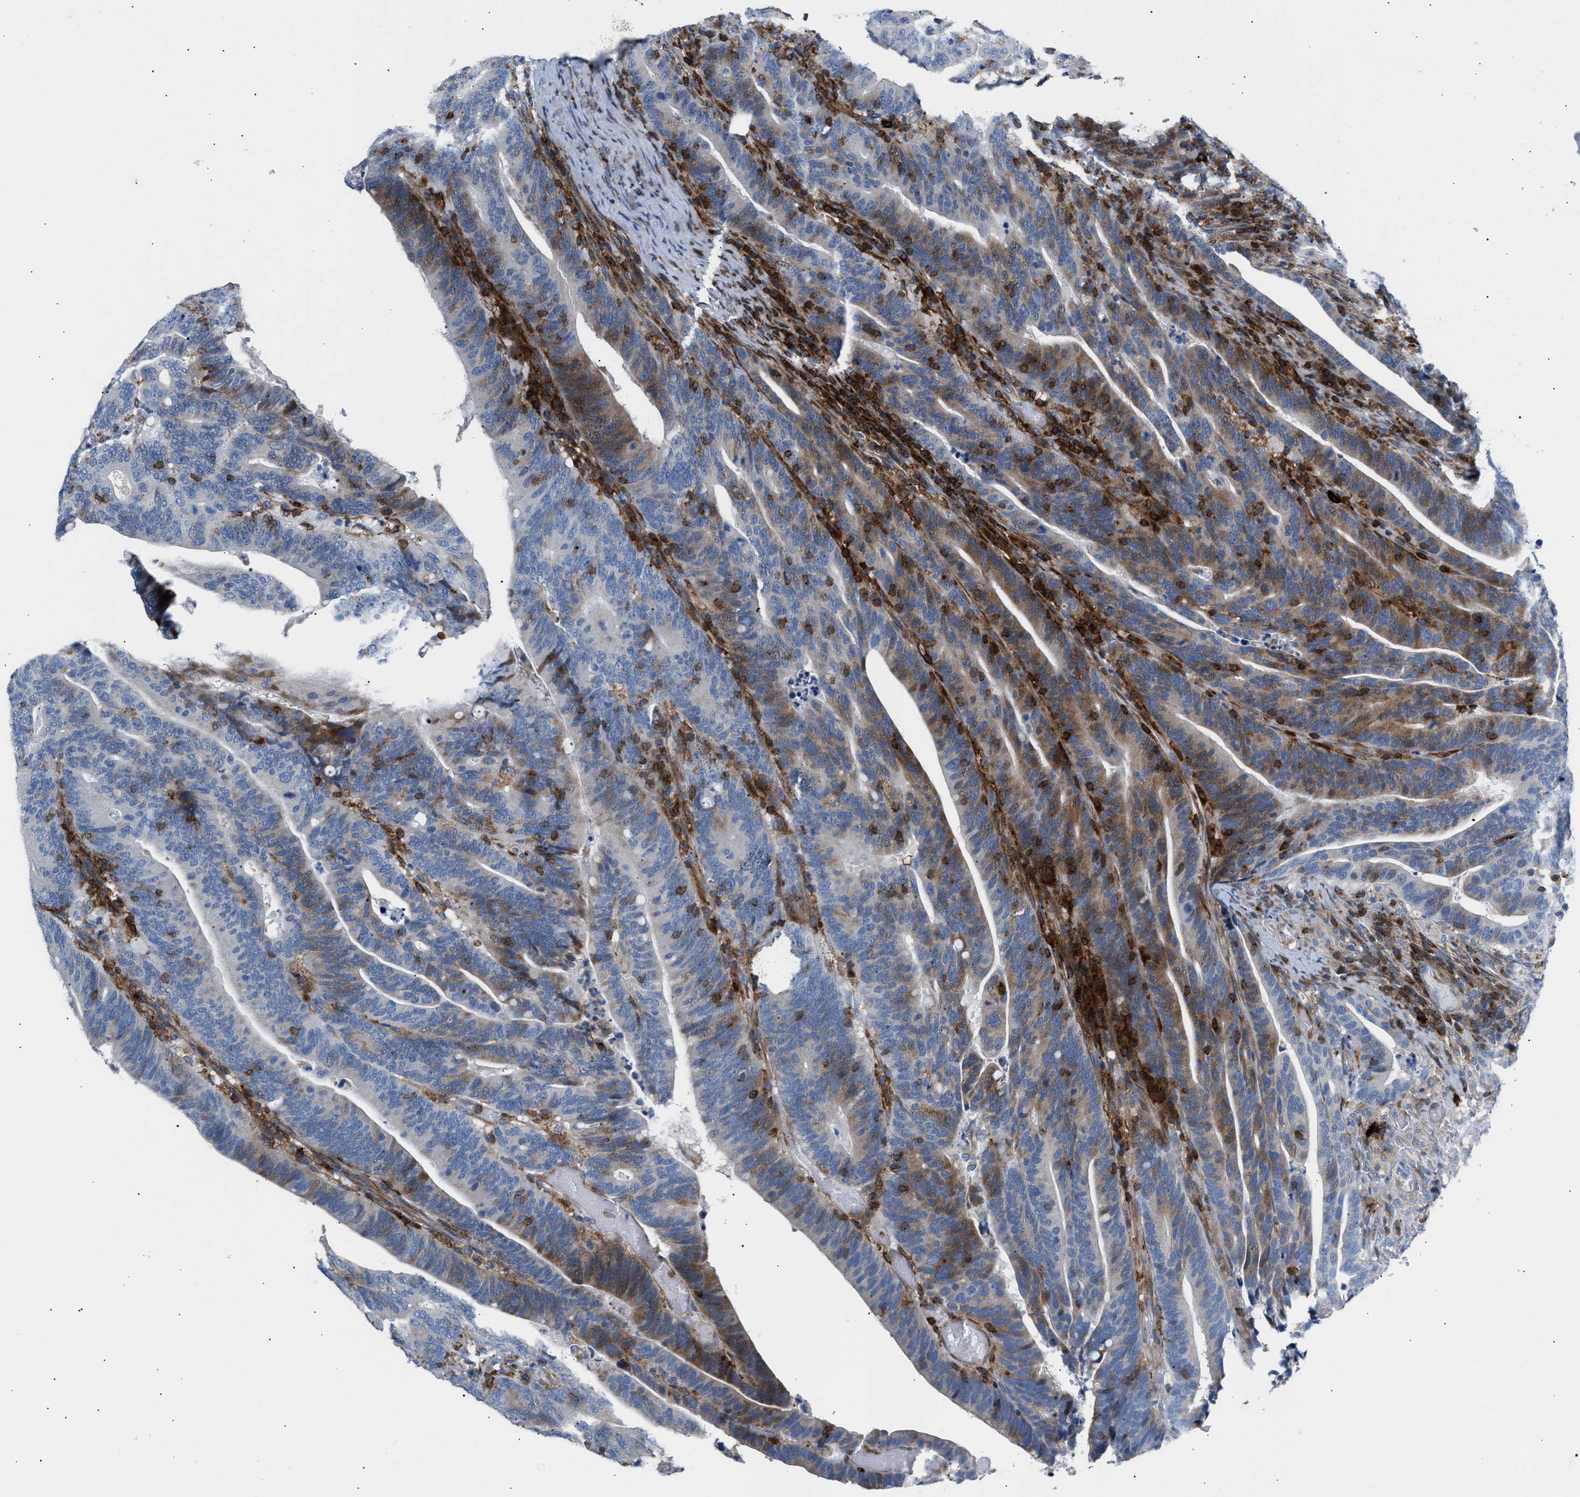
{"staining": {"intensity": "moderate", "quantity": "<25%", "location": "cytoplasmic/membranous"}, "tissue": "colorectal cancer", "cell_type": "Tumor cells", "image_type": "cancer", "snomed": [{"axis": "morphology", "description": "Adenocarcinoma, NOS"}, {"axis": "topography", "description": "Colon"}], "caption": "Colorectal adenocarcinoma tissue demonstrates moderate cytoplasmic/membranous positivity in approximately <25% of tumor cells, visualized by immunohistochemistry. The staining is performed using DAB (3,3'-diaminobenzidine) brown chromogen to label protein expression. The nuclei are counter-stained blue using hematoxylin.", "gene": "ATP9A", "patient": {"sex": "female", "age": 66}}